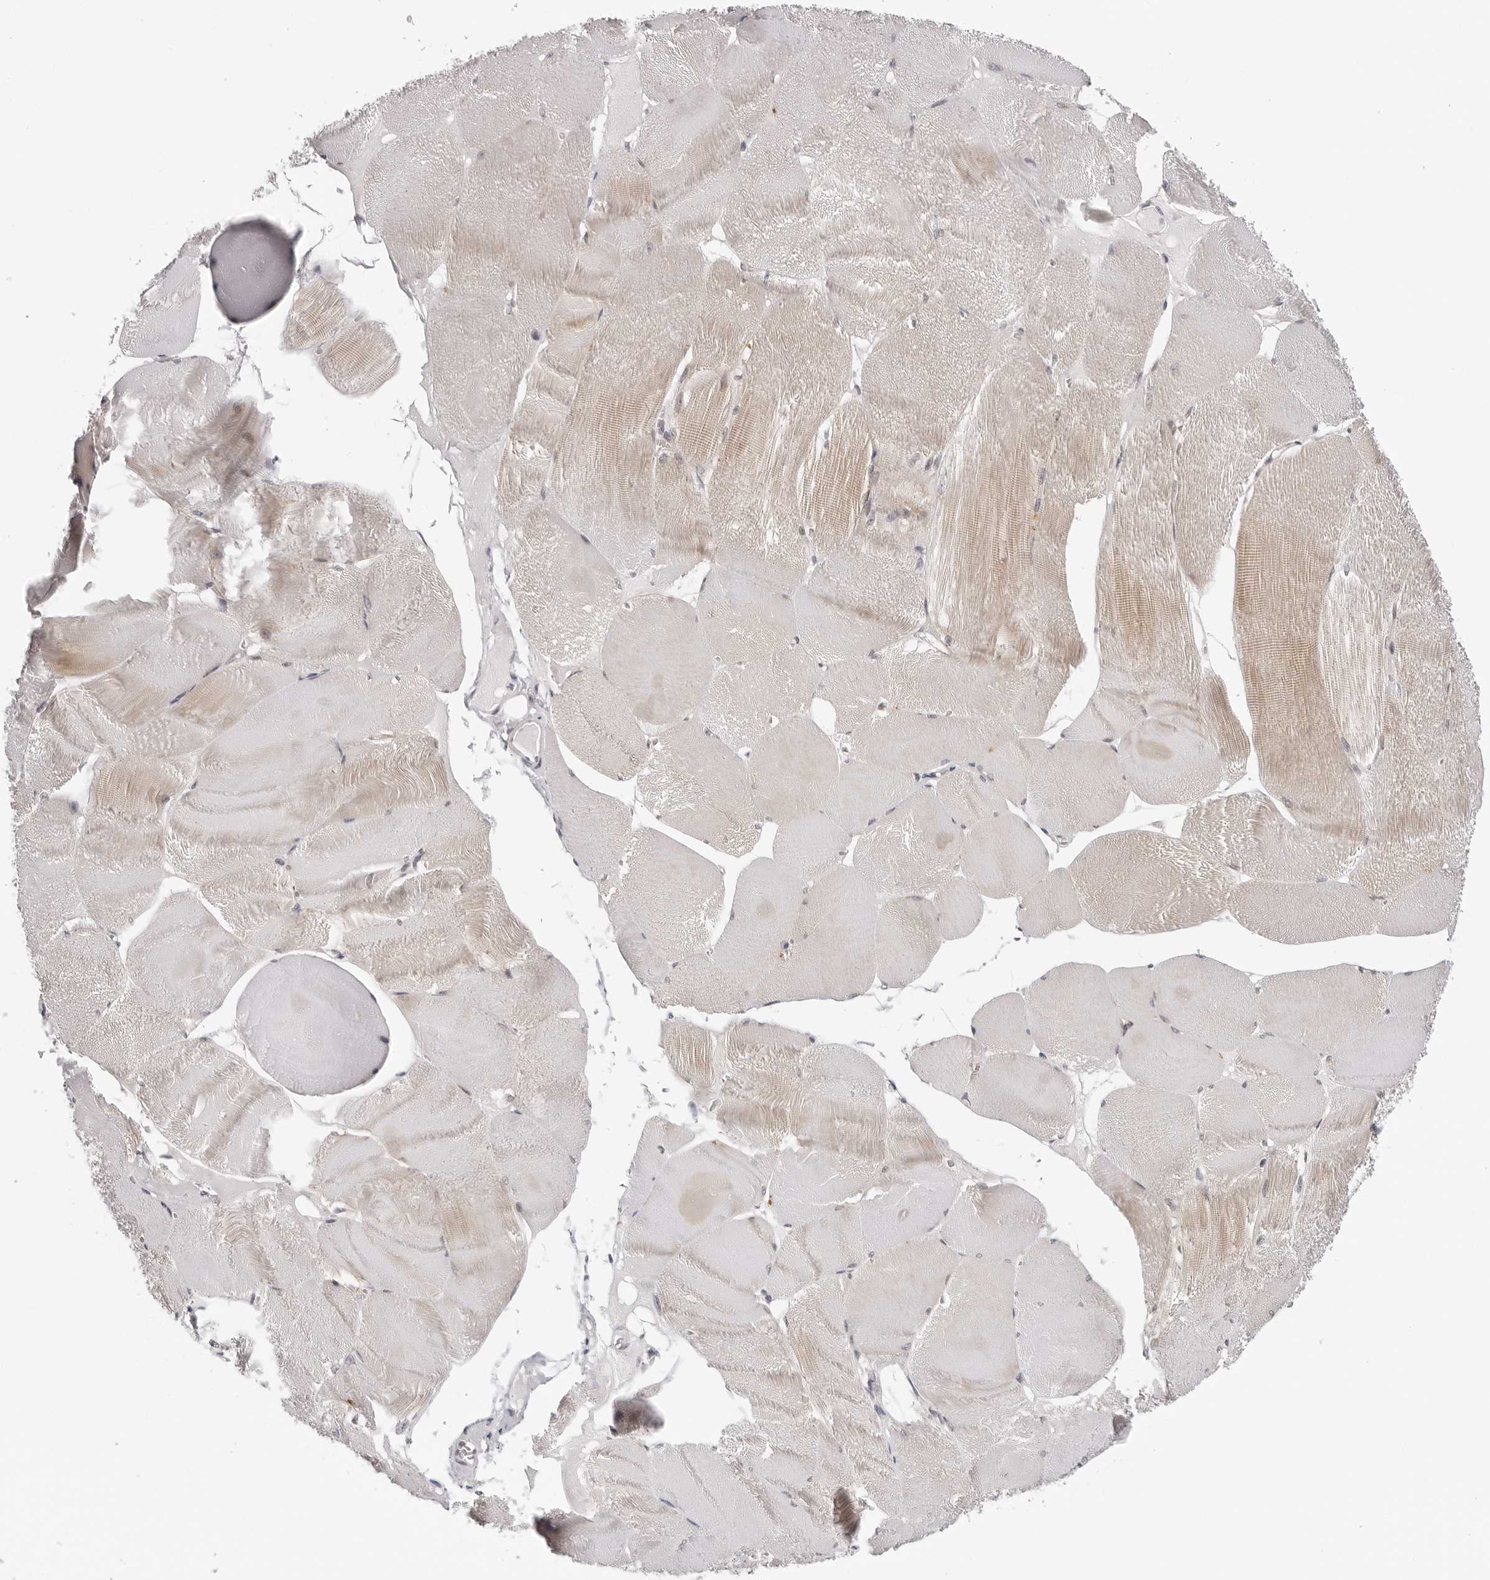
{"staining": {"intensity": "weak", "quantity": "<25%", "location": "cytoplasmic/membranous"}, "tissue": "skeletal muscle", "cell_type": "Myocytes", "image_type": "normal", "snomed": [{"axis": "morphology", "description": "Normal tissue, NOS"}, {"axis": "morphology", "description": "Basal cell carcinoma"}, {"axis": "topography", "description": "Skeletal muscle"}], "caption": "The histopathology image reveals no significant positivity in myocytes of skeletal muscle.", "gene": "PRUNE1", "patient": {"sex": "female", "age": 64}}